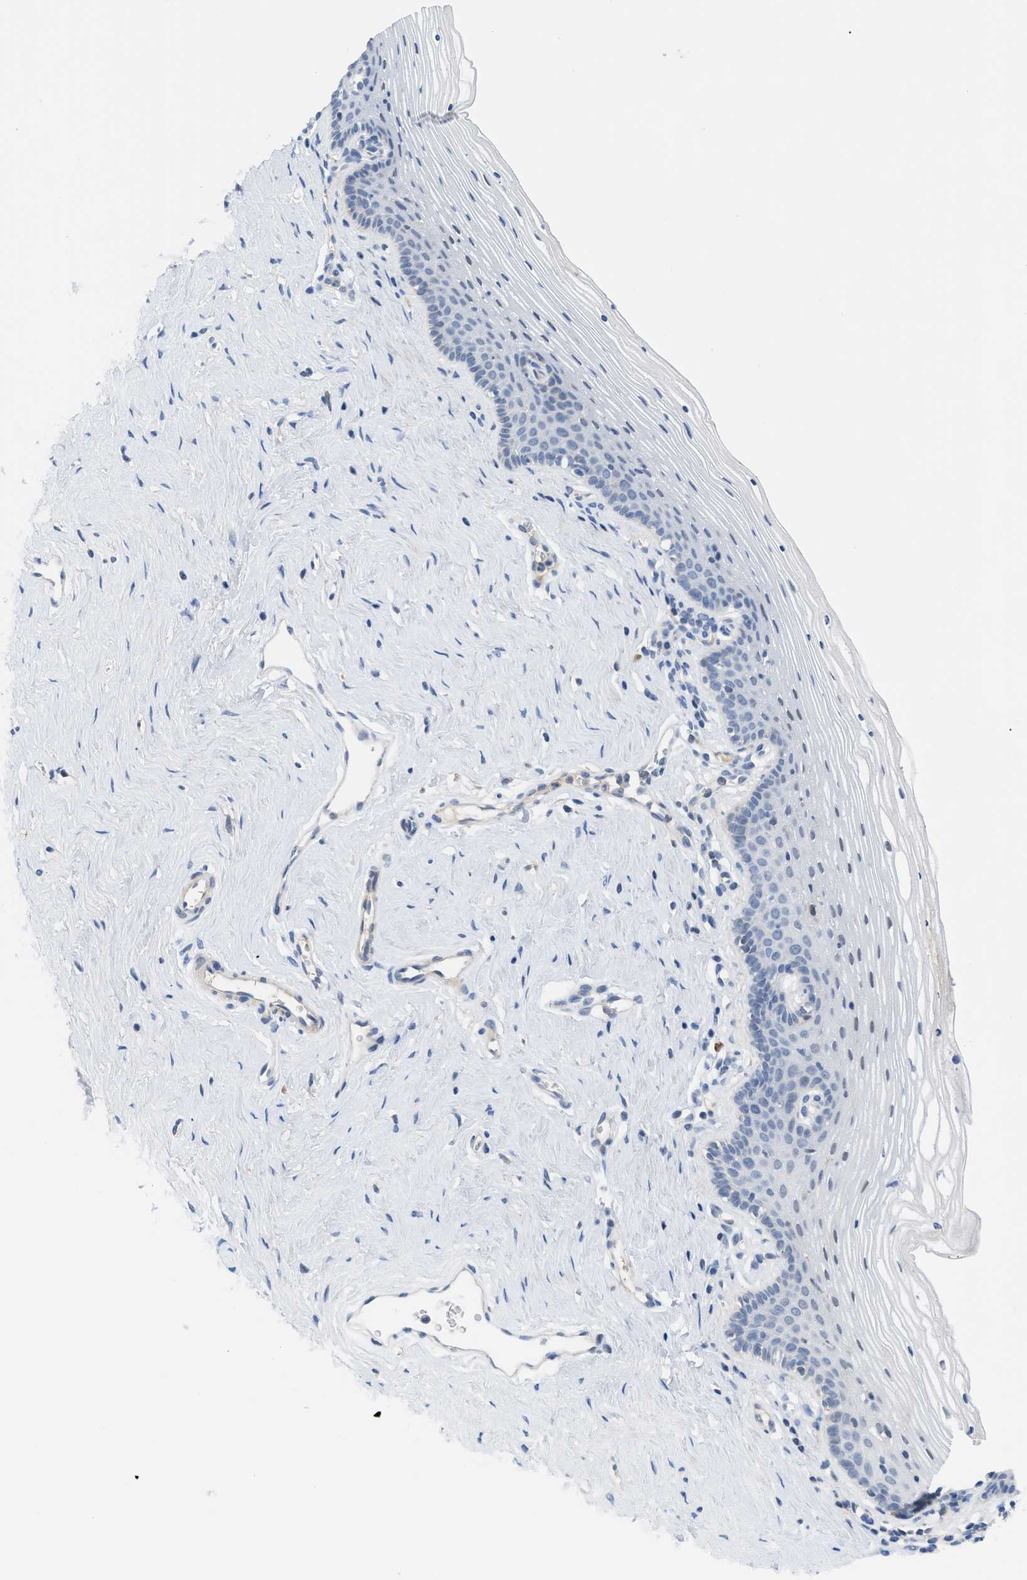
{"staining": {"intensity": "negative", "quantity": "none", "location": "none"}, "tissue": "vagina", "cell_type": "Squamous epithelial cells", "image_type": "normal", "snomed": [{"axis": "morphology", "description": "Normal tissue, NOS"}, {"axis": "topography", "description": "Vagina"}], "caption": "This is an immunohistochemistry (IHC) histopathology image of unremarkable vagina. There is no positivity in squamous epithelial cells.", "gene": "OR9K2", "patient": {"sex": "female", "age": 32}}